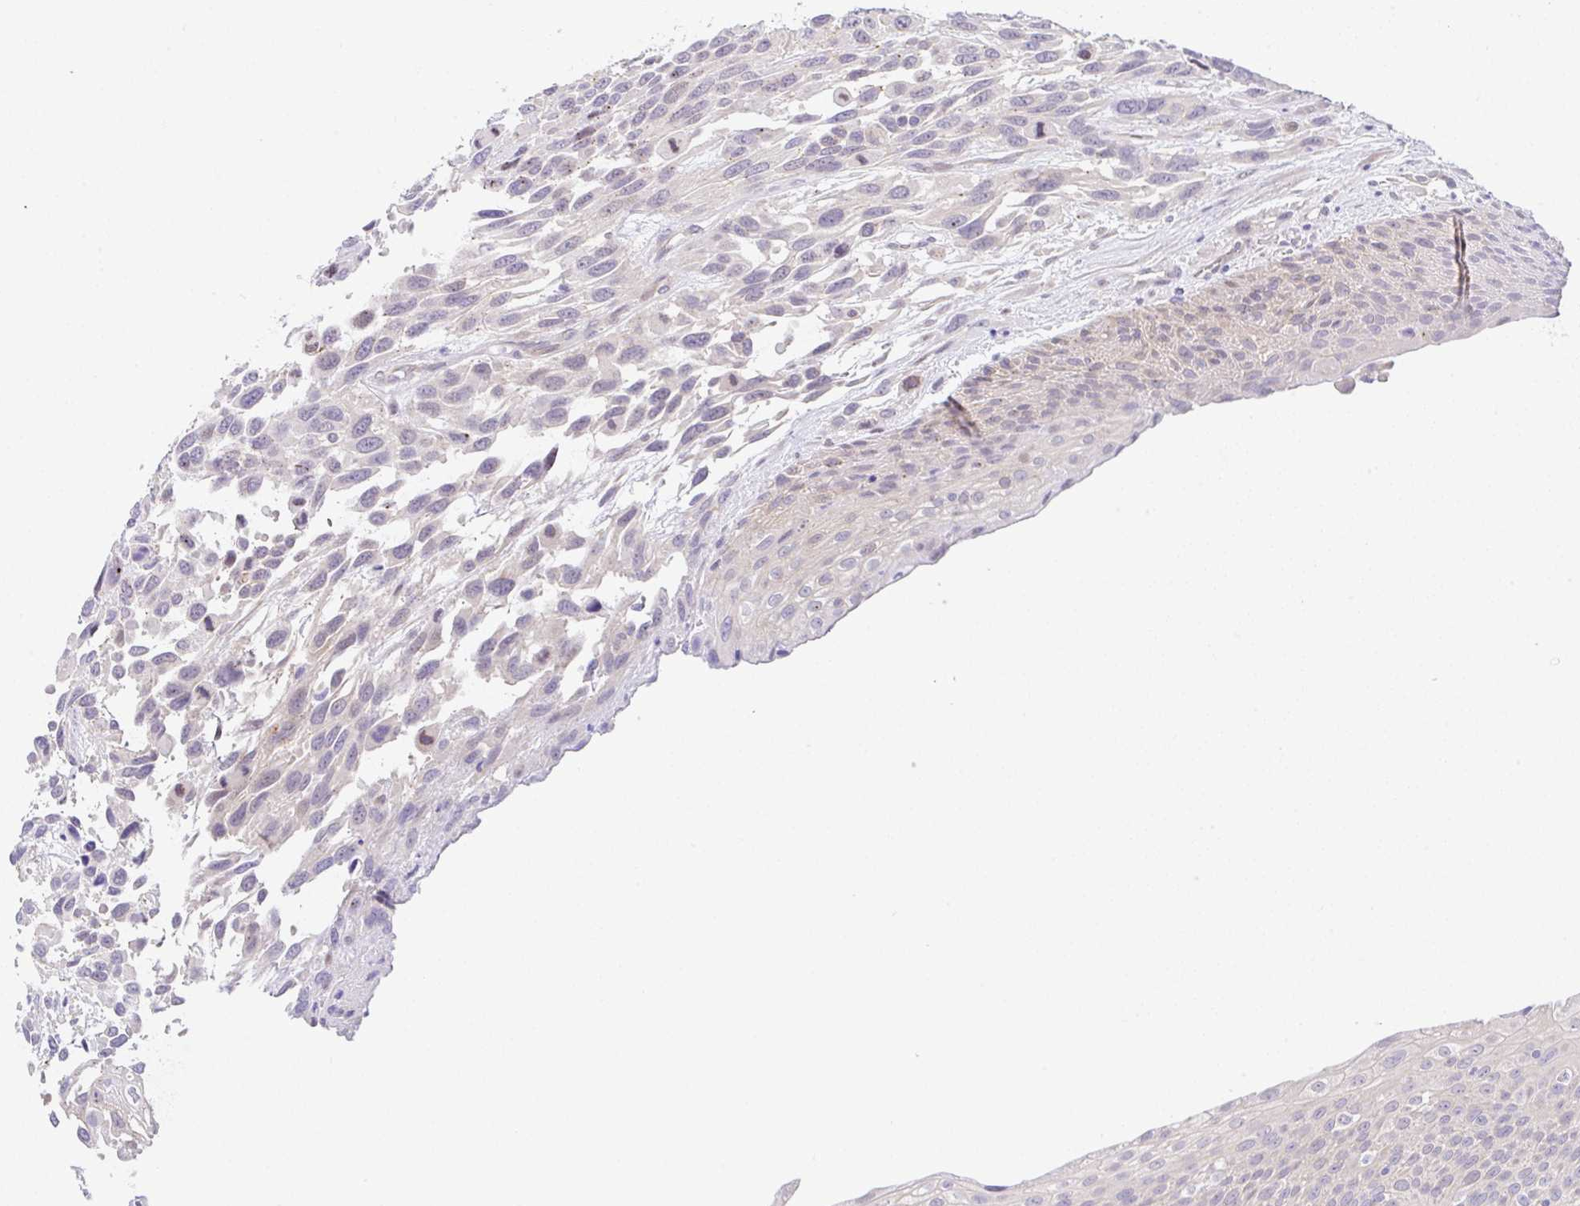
{"staining": {"intensity": "negative", "quantity": "none", "location": "none"}, "tissue": "urothelial cancer", "cell_type": "Tumor cells", "image_type": "cancer", "snomed": [{"axis": "morphology", "description": "Urothelial carcinoma, High grade"}, {"axis": "topography", "description": "Urinary bladder"}], "caption": "Photomicrograph shows no significant protein staining in tumor cells of urothelial cancer.", "gene": "CGNL1", "patient": {"sex": "female", "age": 70}}